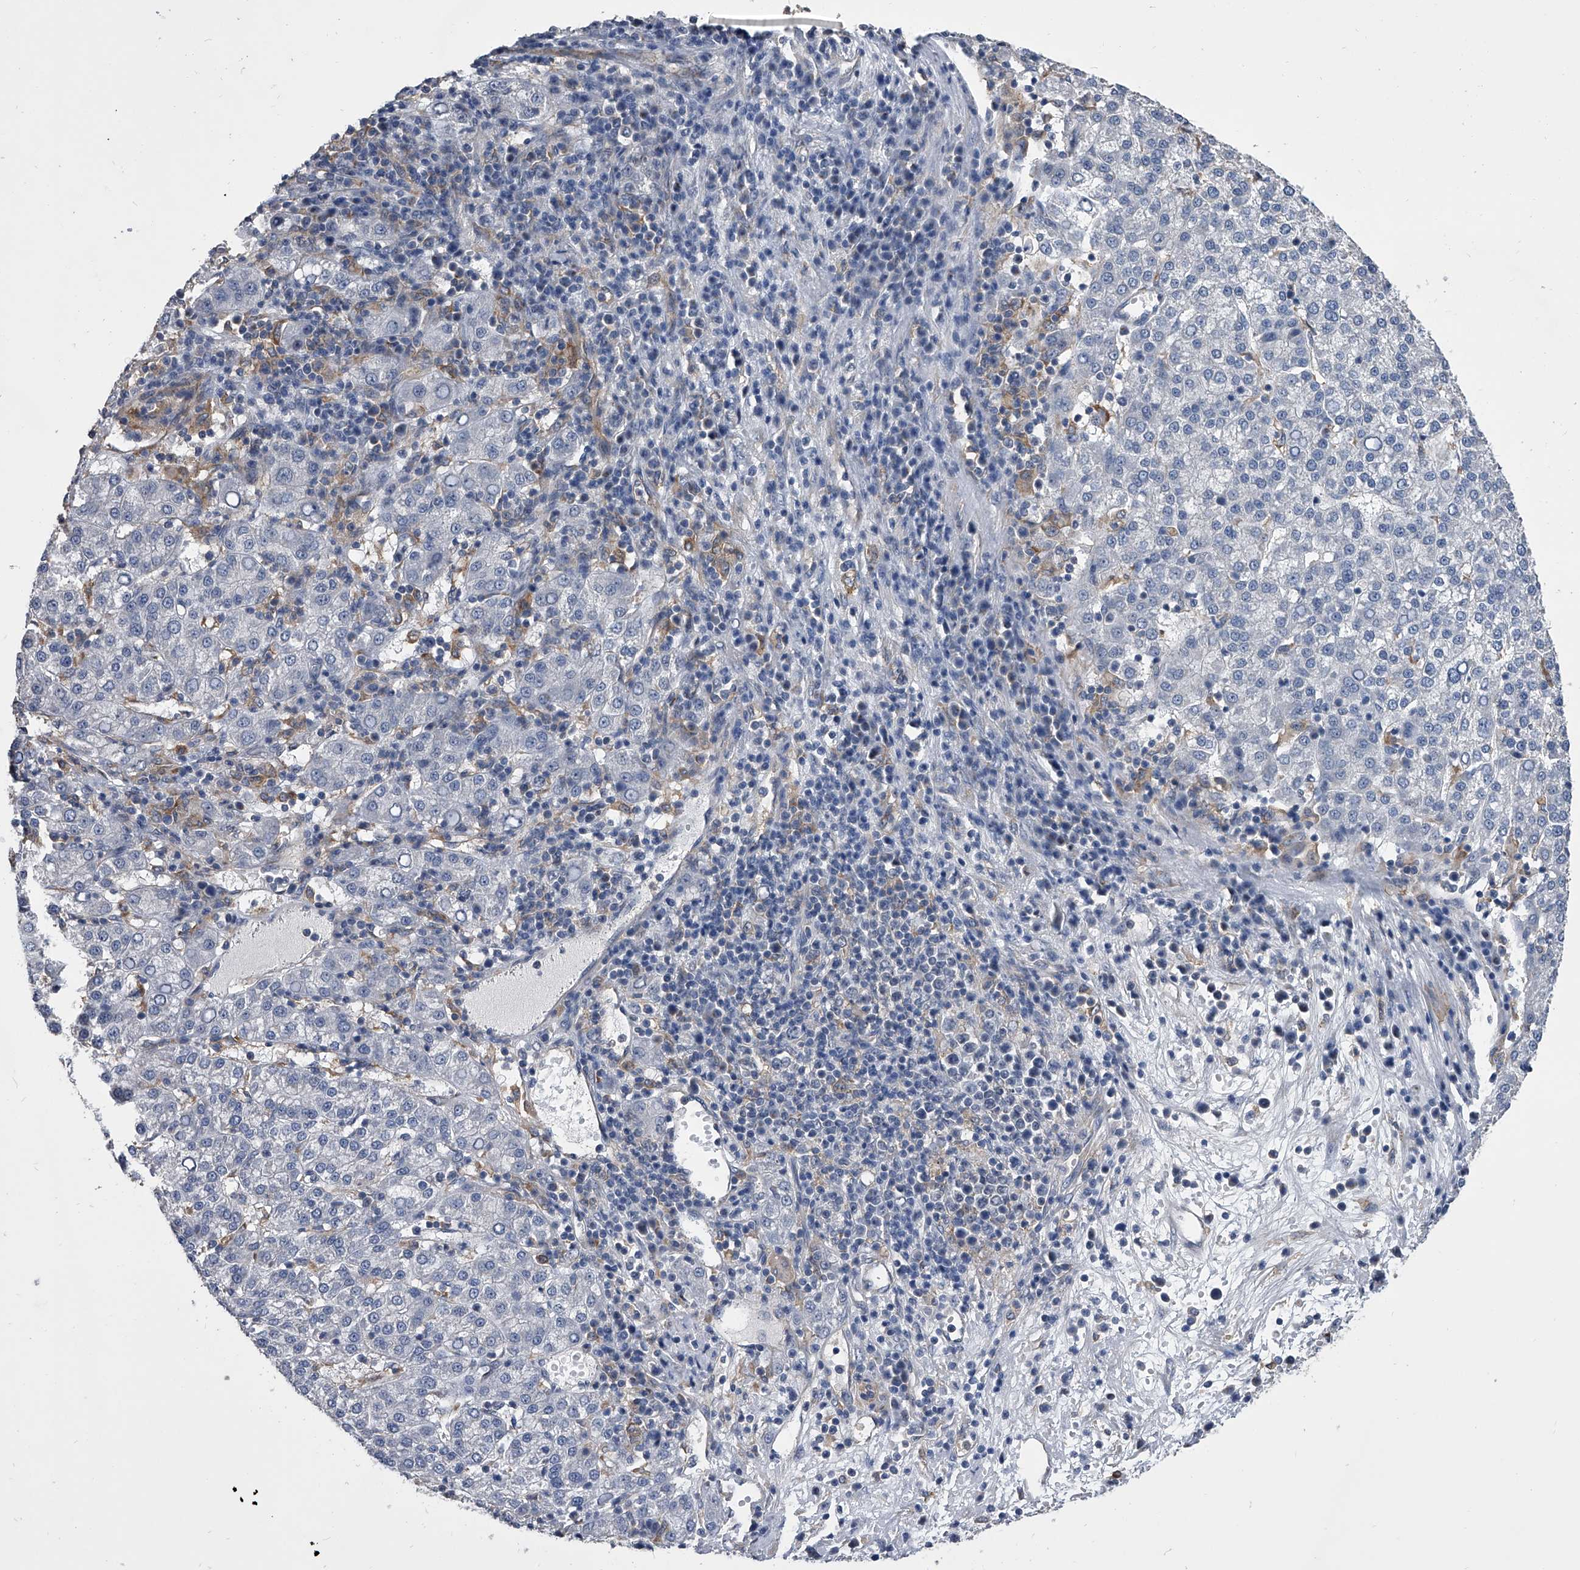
{"staining": {"intensity": "negative", "quantity": "none", "location": "none"}, "tissue": "liver cancer", "cell_type": "Tumor cells", "image_type": "cancer", "snomed": [{"axis": "morphology", "description": "Carcinoma, Hepatocellular, NOS"}, {"axis": "topography", "description": "Liver"}], "caption": "DAB (3,3'-diaminobenzidine) immunohistochemical staining of human liver hepatocellular carcinoma demonstrates no significant staining in tumor cells. (Stains: DAB immunohistochemistry with hematoxylin counter stain, Microscopy: brightfield microscopy at high magnification).", "gene": "MAP4K3", "patient": {"sex": "female", "age": 58}}